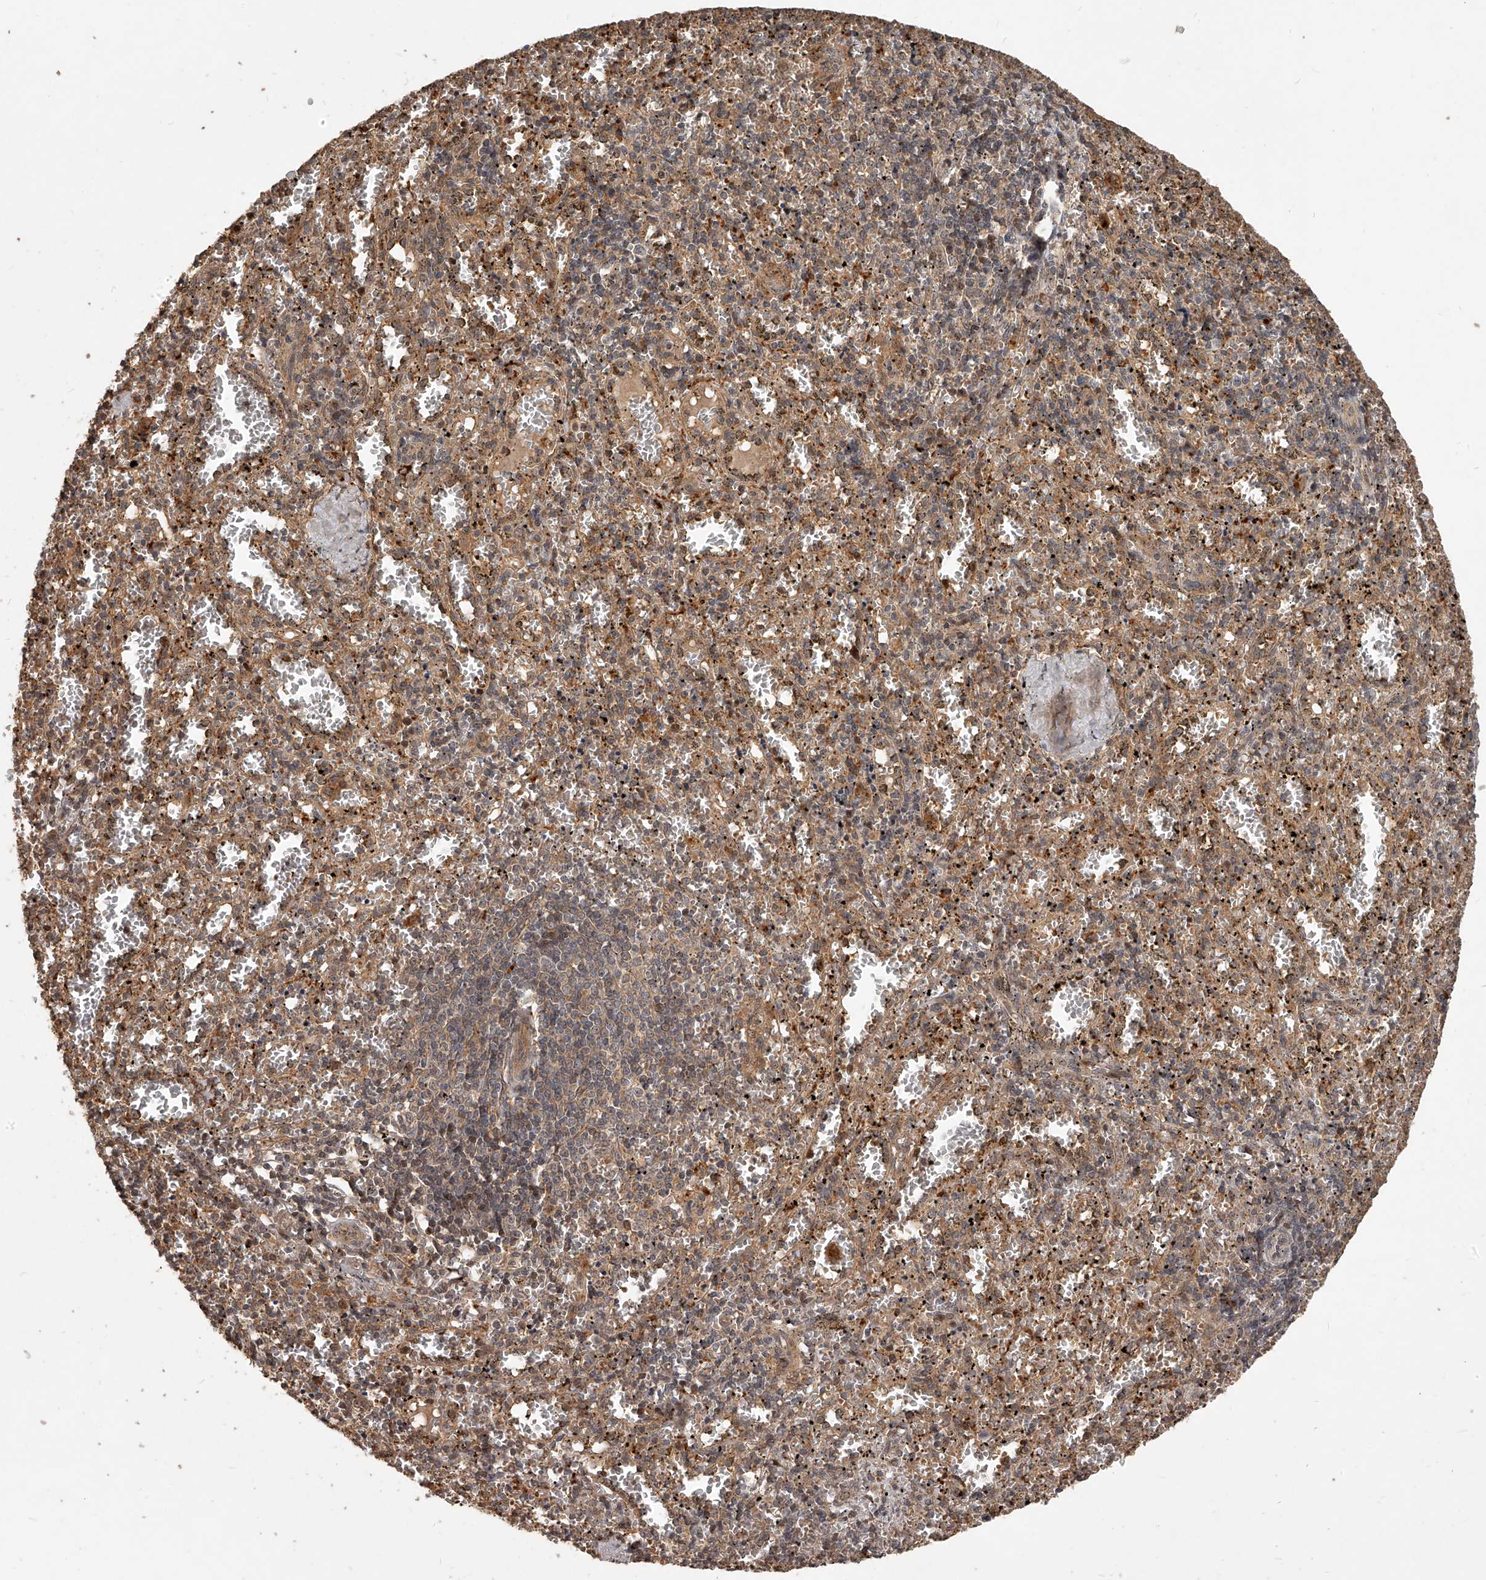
{"staining": {"intensity": "moderate", "quantity": "25%-75%", "location": "cytoplasmic/membranous"}, "tissue": "spleen", "cell_type": "Cells in red pulp", "image_type": "normal", "snomed": [{"axis": "morphology", "description": "Normal tissue, NOS"}, {"axis": "topography", "description": "Spleen"}], "caption": "High-power microscopy captured an immunohistochemistry photomicrograph of normal spleen, revealing moderate cytoplasmic/membranous staining in about 25%-75% of cells in red pulp. Ihc stains the protein in brown and the nuclei are stained blue.", "gene": "SLC37A1", "patient": {"sex": "male", "age": 11}}